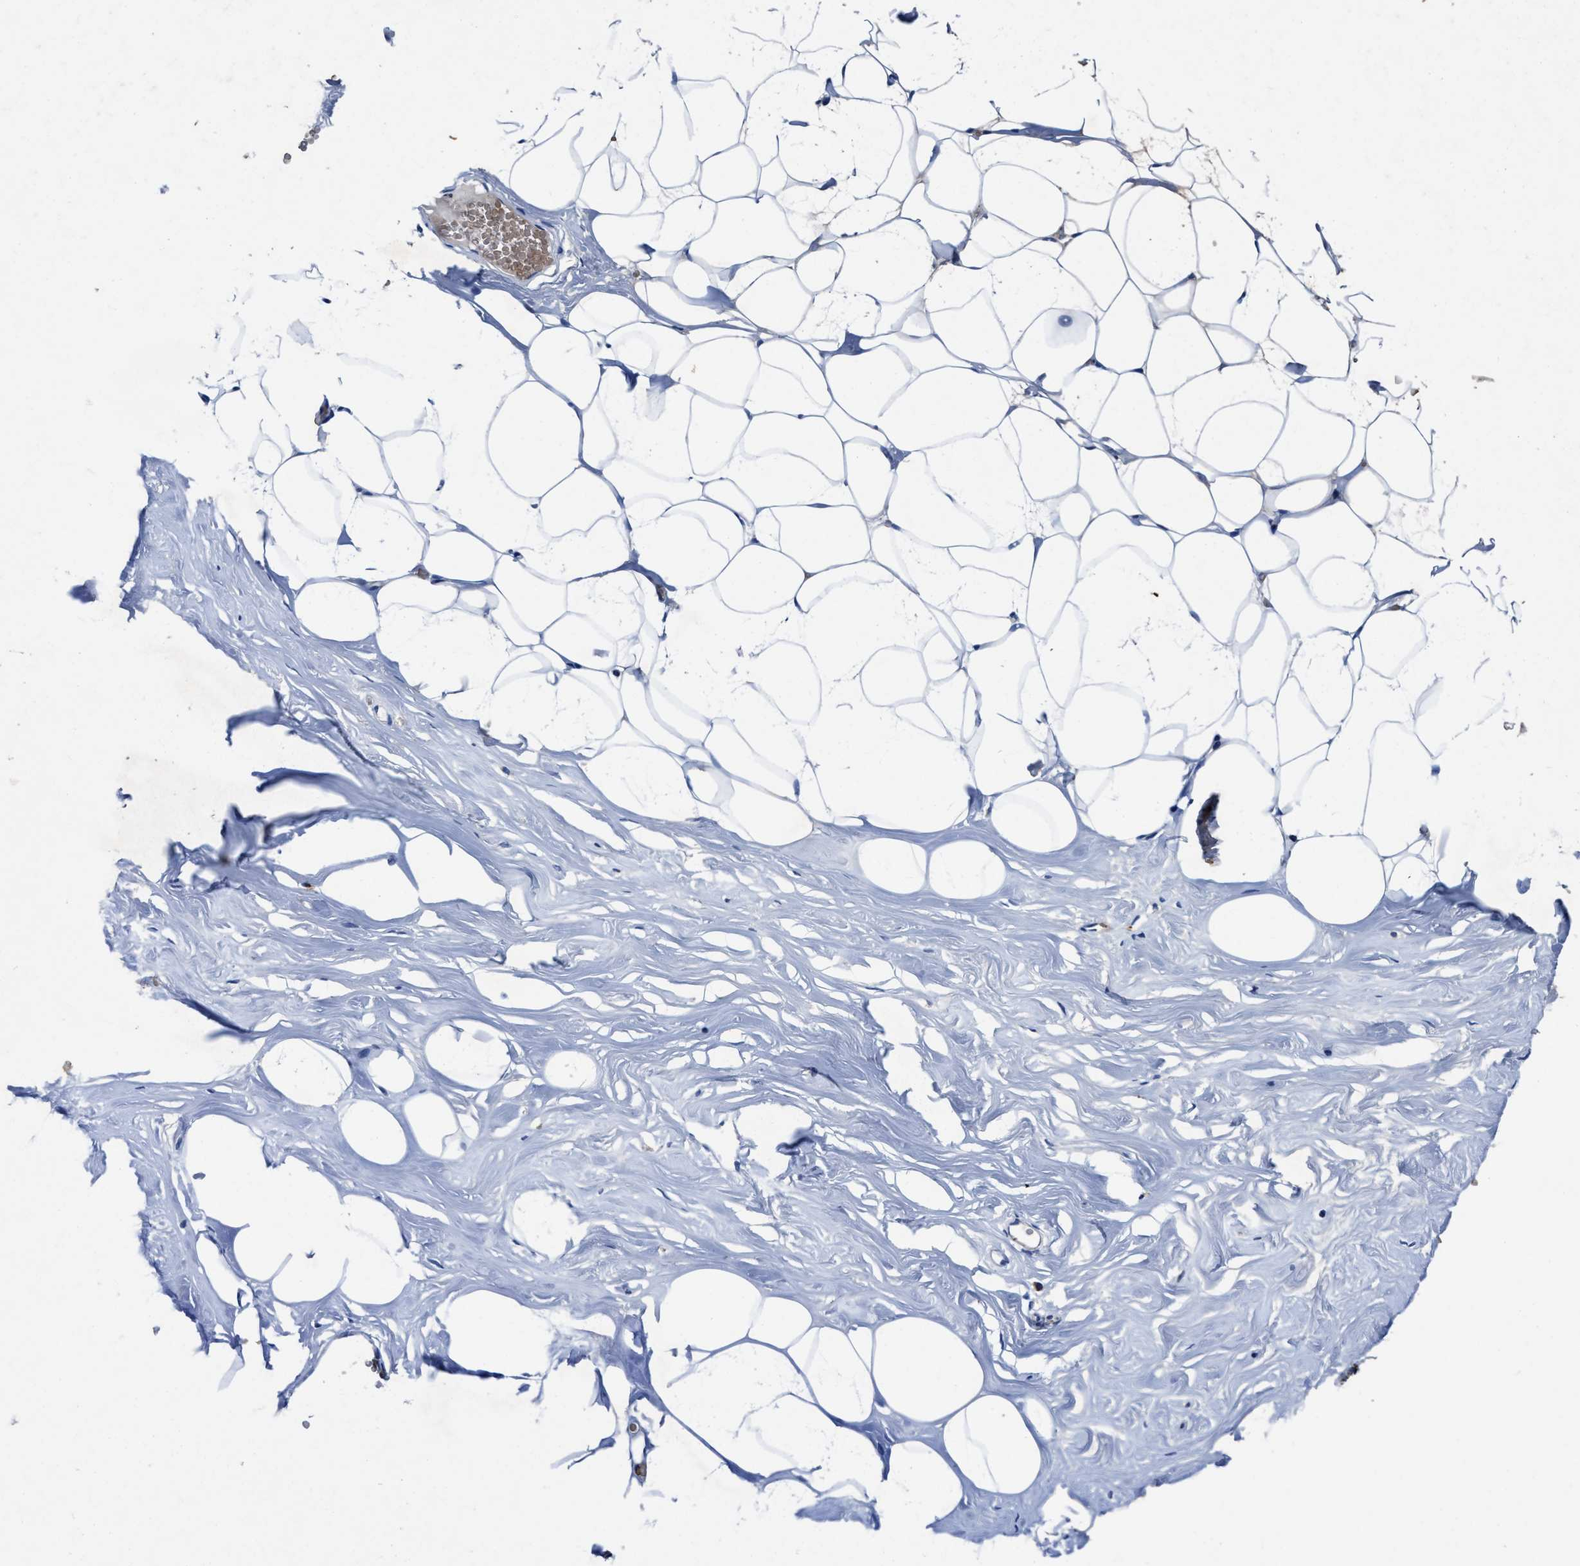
{"staining": {"intensity": "negative", "quantity": "none", "location": "none"}, "tissue": "adipose tissue", "cell_type": "Adipocytes", "image_type": "normal", "snomed": [{"axis": "morphology", "description": "Normal tissue, NOS"}, {"axis": "morphology", "description": "Fibrosis, NOS"}, {"axis": "topography", "description": "Breast"}, {"axis": "topography", "description": "Adipose tissue"}], "caption": "Adipocytes are negative for brown protein staining in benign adipose tissue. (IHC, brightfield microscopy, high magnification).", "gene": "PHLPP1", "patient": {"sex": "female", "age": 39}}